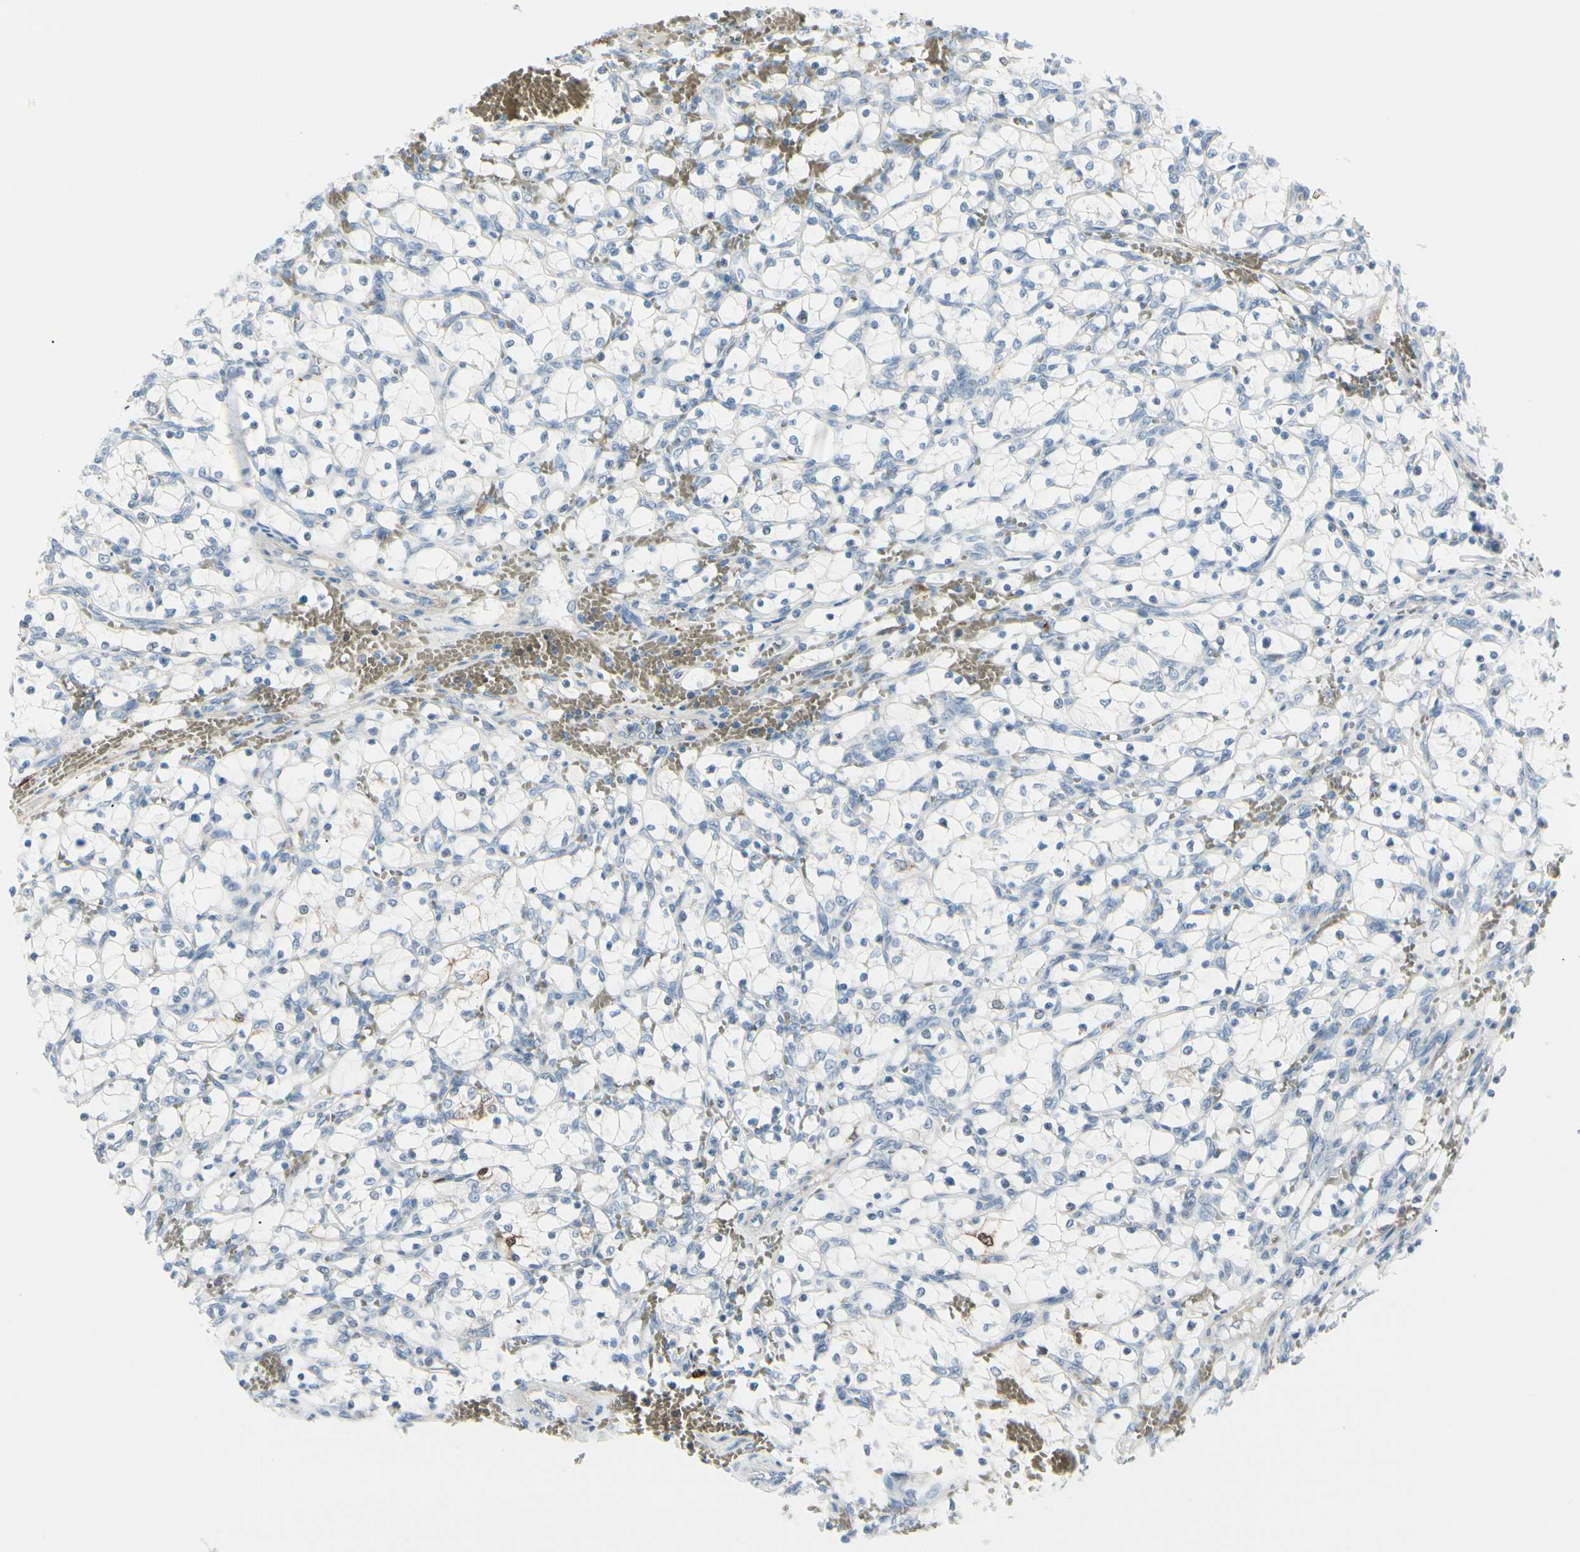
{"staining": {"intensity": "negative", "quantity": "none", "location": "none"}, "tissue": "renal cancer", "cell_type": "Tumor cells", "image_type": "cancer", "snomed": [{"axis": "morphology", "description": "Adenocarcinoma, NOS"}, {"axis": "topography", "description": "Kidney"}], "caption": "This is a micrograph of immunohistochemistry staining of adenocarcinoma (renal), which shows no staining in tumor cells.", "gene": "TRAF1", "patient": {"sex": "female", "age": 69}}